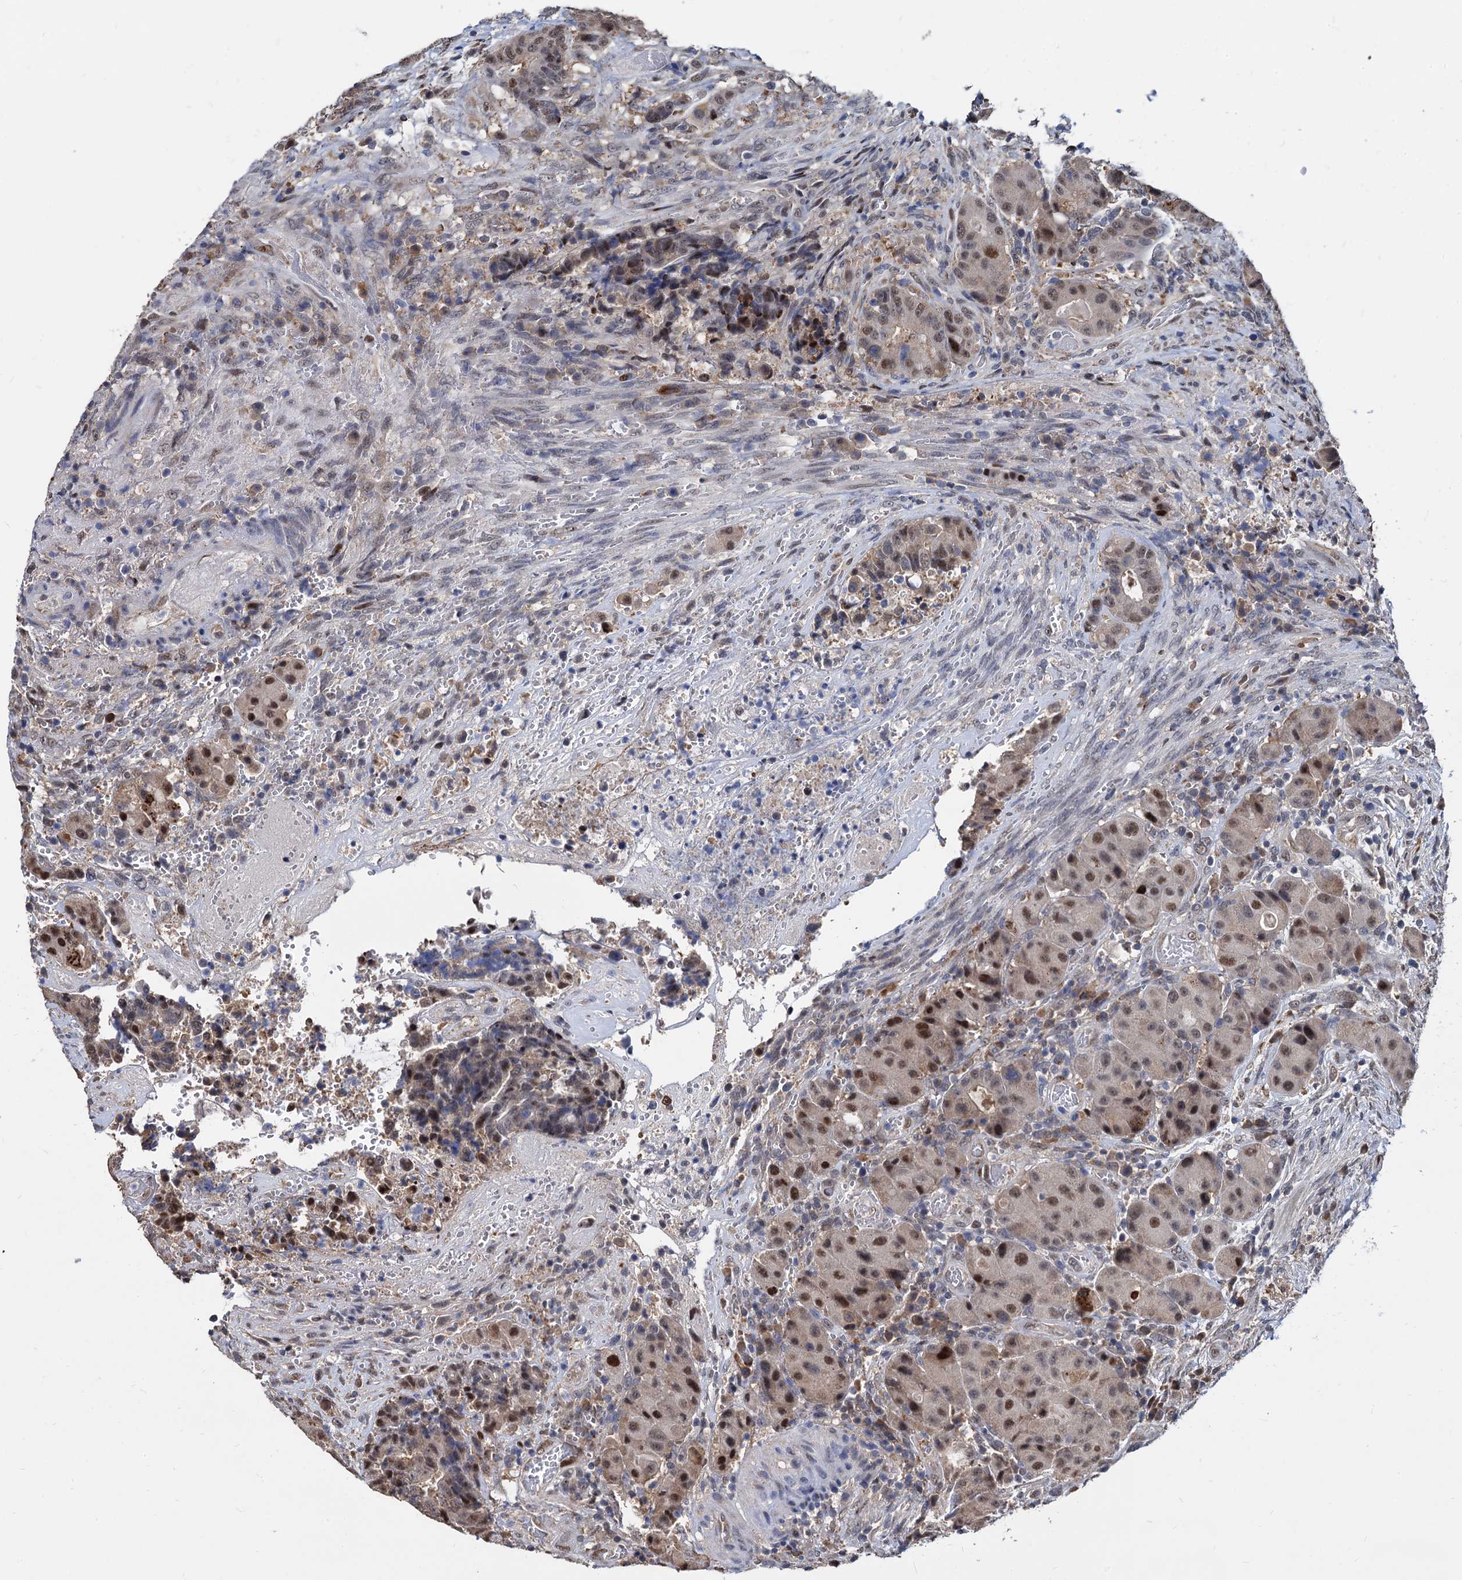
{"staining": {"intensity": "moderate", "quantity": "25%-75%", "location": "nuclear"}, "tissue": "colorectal cancer", "cell_type": "Tumor cells", "image_type": "cancer", "snomed": [{"axis": "morphology", "description": "Adenocarcinoma, NOS"}, {"axis": "topography", "description": "Rectum"}], "caption": "About 25%-75% of tumor cells in colorectal adenocarcinoma show moderate nuclear protein expression as visualized by brown immunohistochemical staining.", "gene": "PSMD4", "patient": {"sex": "male", "age": 69}}